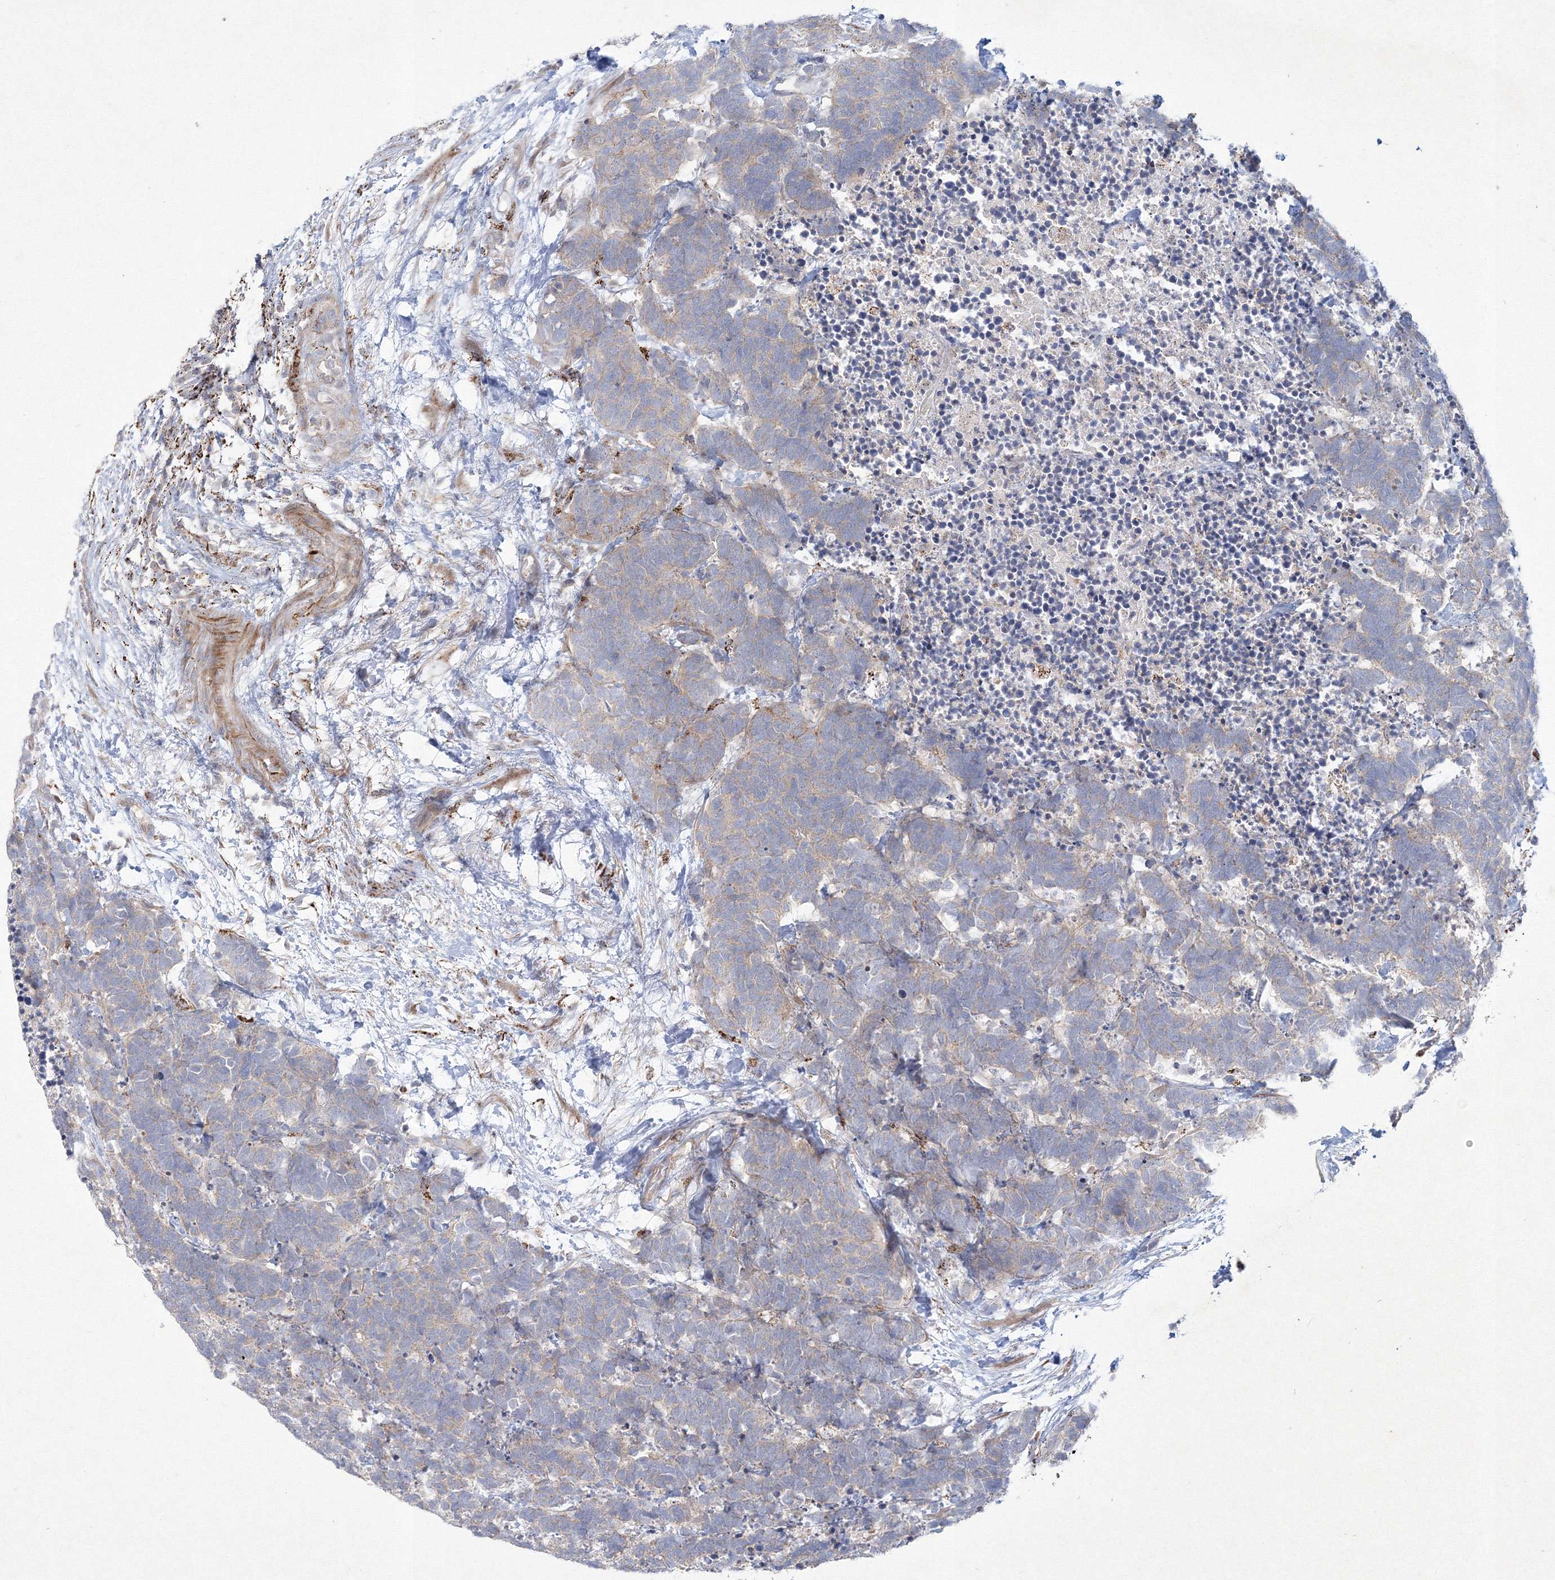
{"staining": {"intensity": "weak", "quantity": "<25%", "location": "cytoplasmic/membranous"}, "tissue": "carcinoid", "cell_type": "Tumor cells", "image_type": "cancer", "snomed": [{"axis": "morphology", "description": "Carcinoma, NOS"}, {"axis": "morphology", "description": "Carcinoid, malignant, NOS"}, {"axis": "topography", "description": "Urinary bladder"}], "caption": "Tumor cells show no significant staining in carcinoid (malignant). Nuclei are stained in blue.", "gene": "WDR49", "patient": {"sex": "male", "age": 57}}